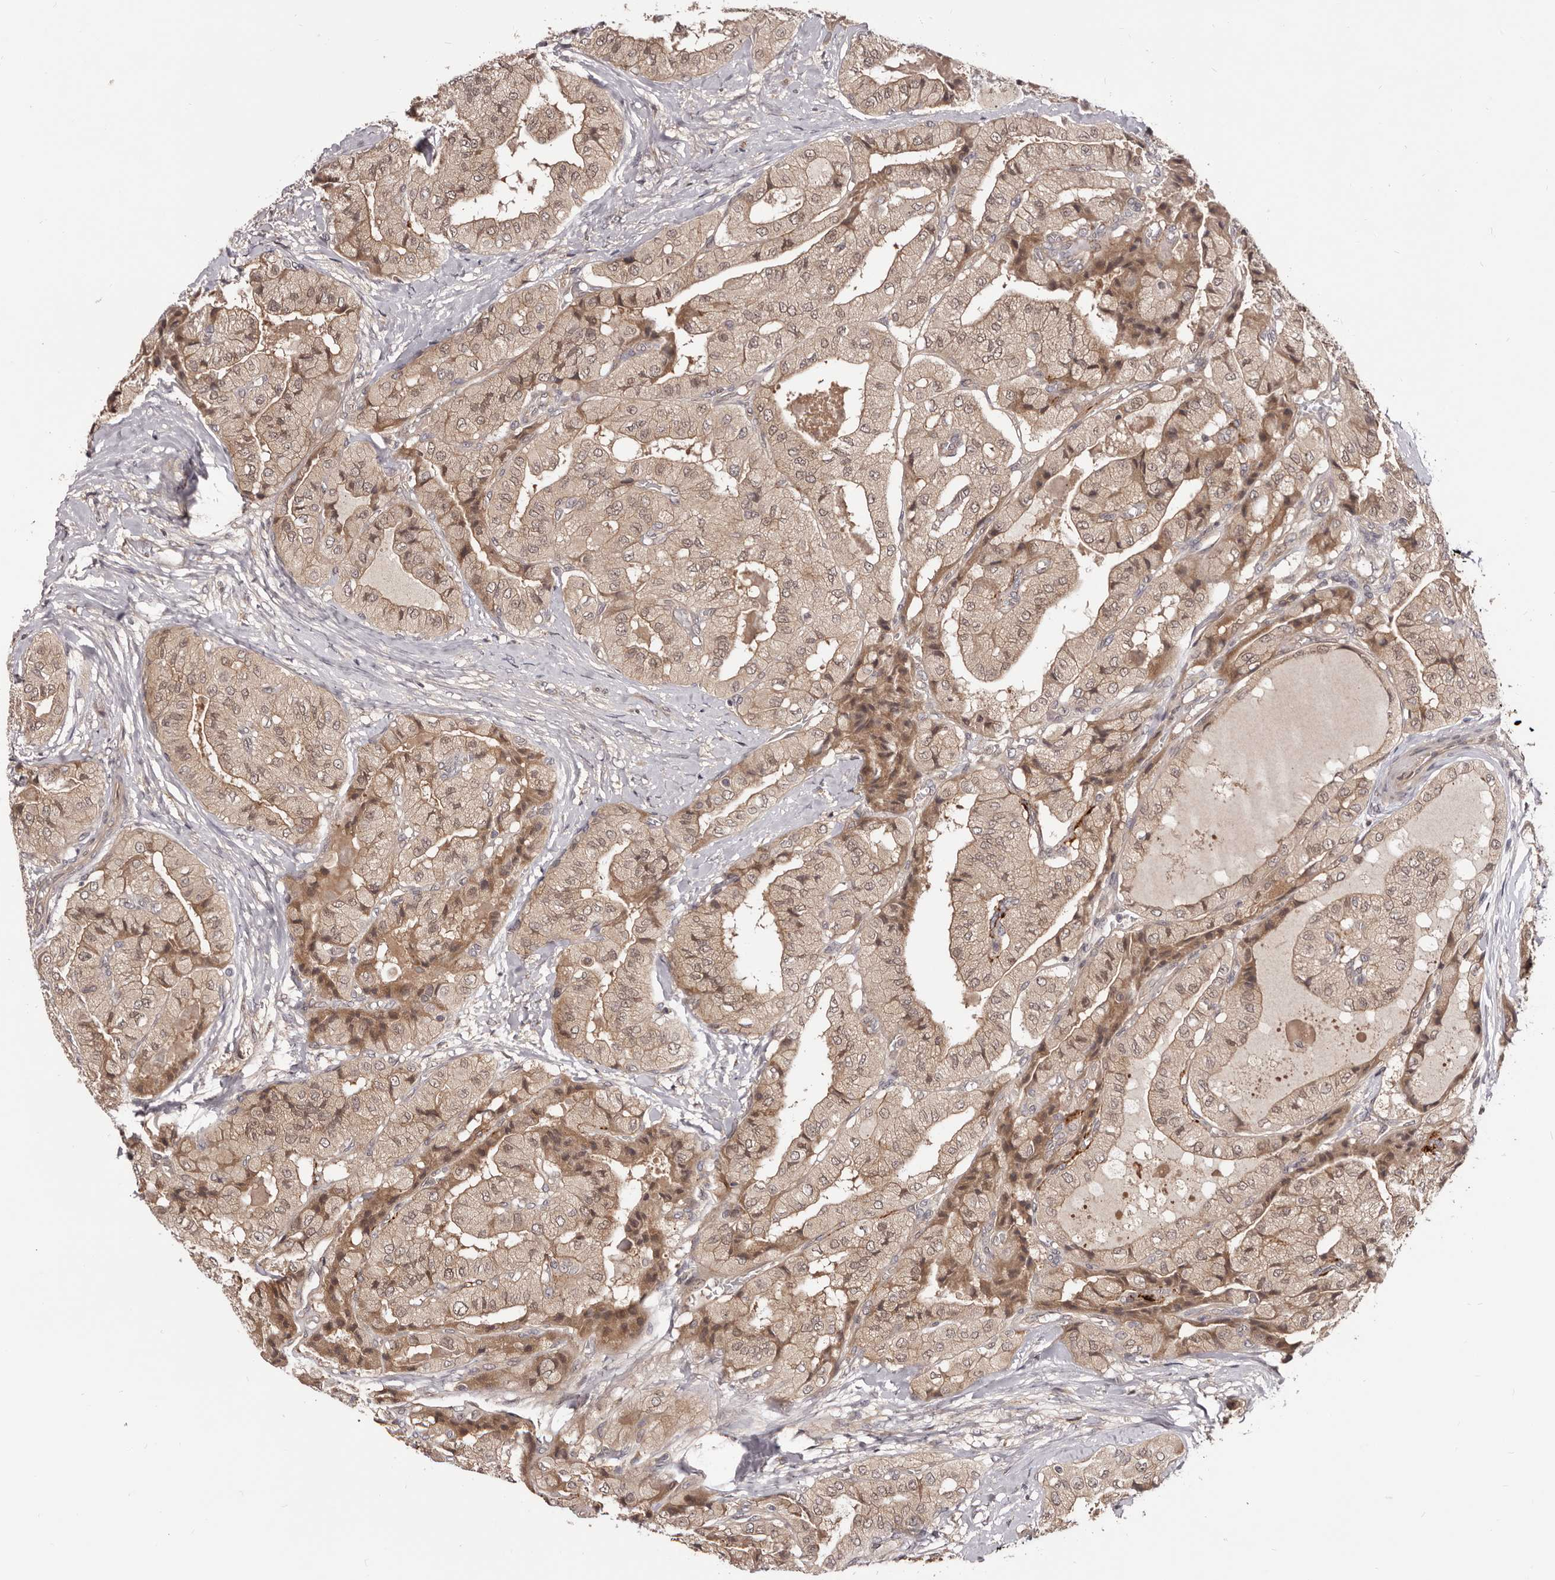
{"staining": {"intensity": "weak", "quantity": ">75%", "location": "cytoplasmic/membranous"}, "tissue": "thyroid cancer", "cell_type": "Tumor cells", "image_type": "cancer", "snomed": [{"axis": "morphology", "description": "Papillary adenocarcinoma, NOS"}, {"axis": "topography", "description": "Thyroid gland"}], "caption": "Tumor cells display low levels of weak cytoplasmic/membranous staining in about >75% of cells in papillary adenocarcinoma (thyroid). (Stains: DAB in brown, nuclei in blue, Microscopy: brightfield microscopy at high magnification).", "gene": "MDP1", "patient": {"sex": "female", "age": 59}}